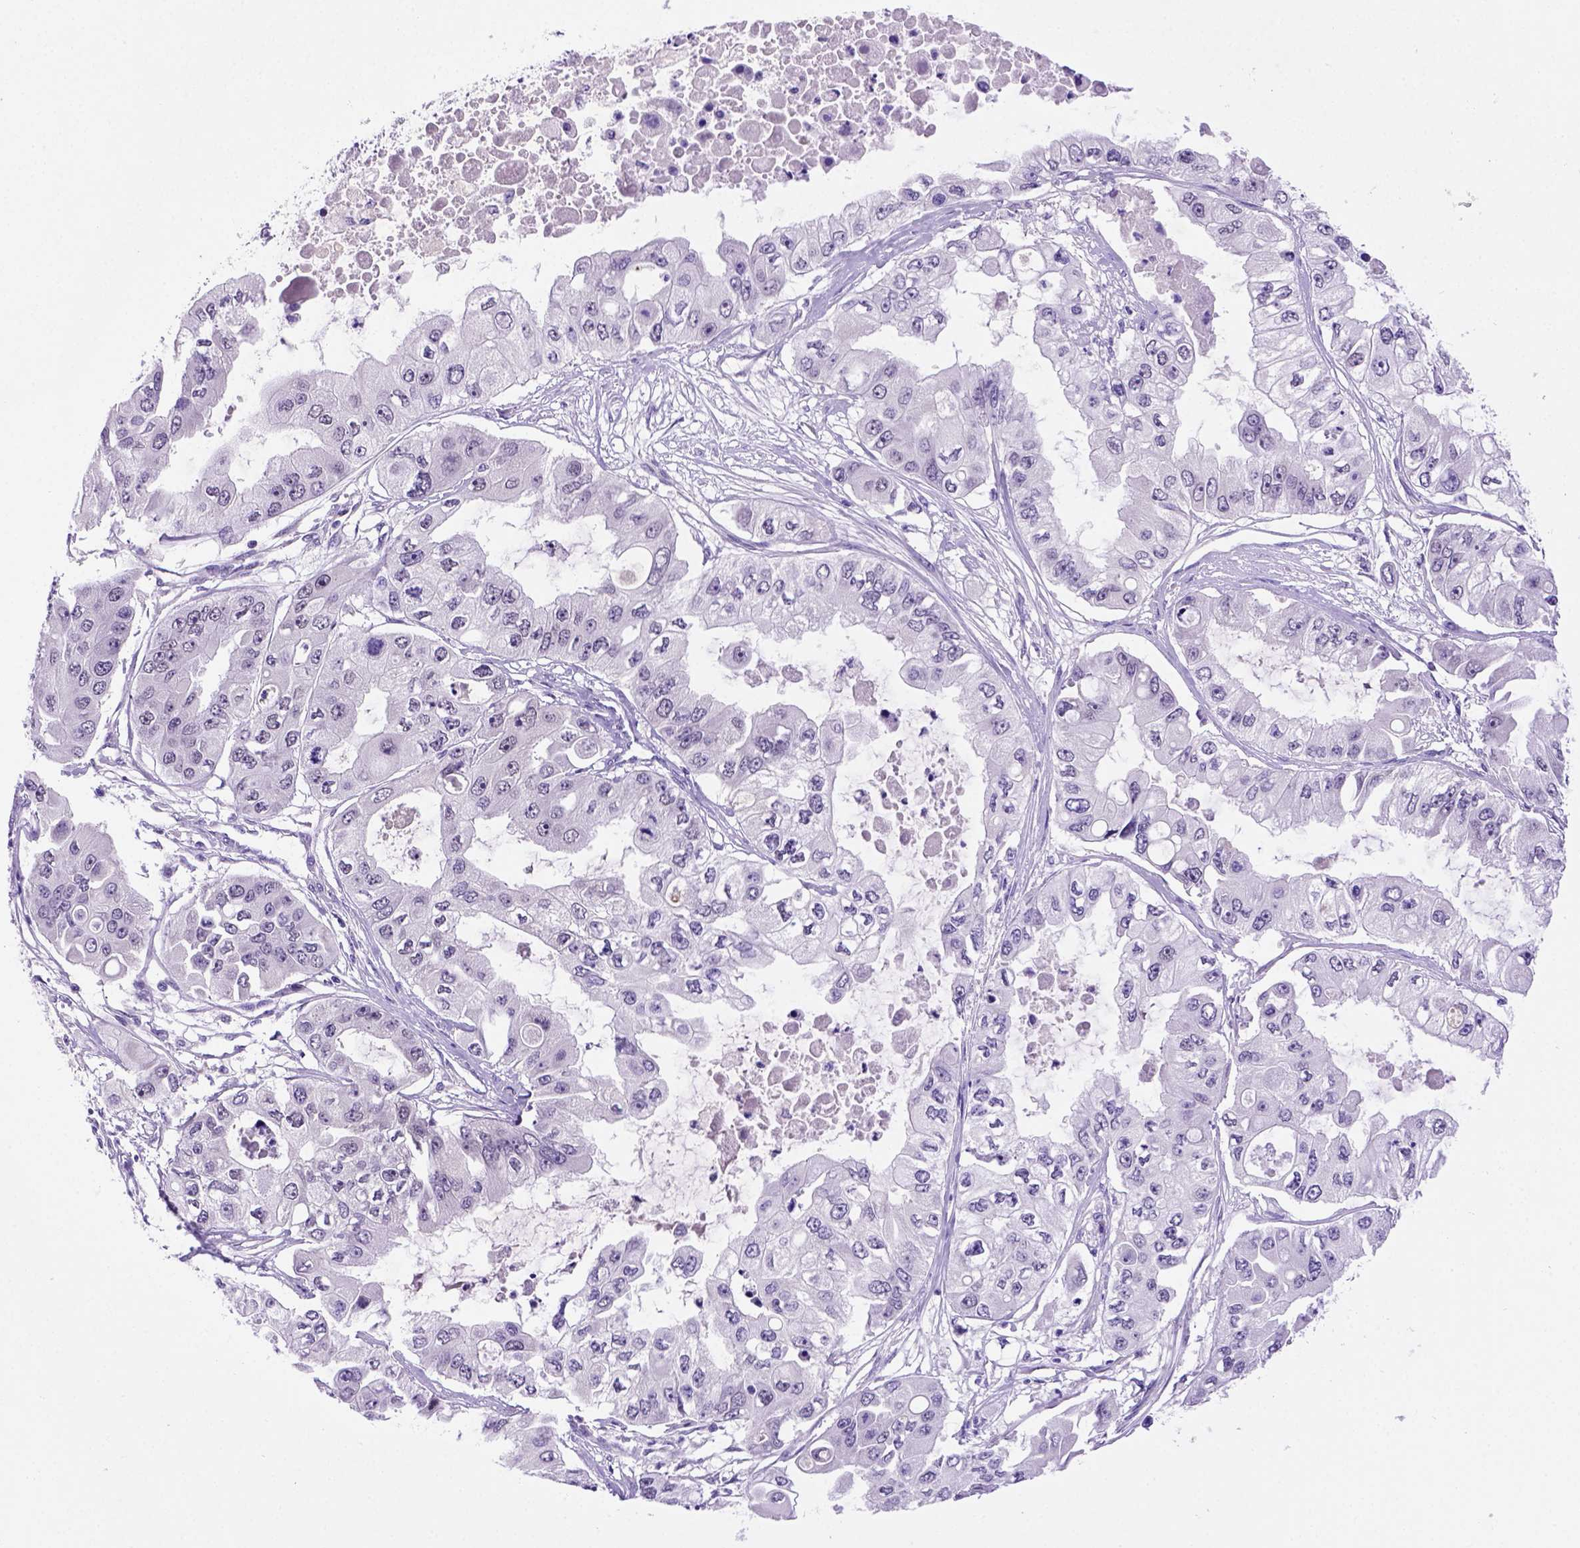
{"staining": {"intensity": "negative", "quantity": "none", "location": "none"}, "tissue": "ovarian cancer", "cell_type": "Tumor cells", "image_type": "cancer", "snomed": [{"axis": "morphology", "description": "Cystadenocarcinoma, serous, NOS"}, {"axis": "topography", "description": "Ovary"}], "caption": "Immunohistochemistry histopathology image of neoplastic tissue: ovarian serous cystadenocarcinoma stained with DAB exhibits no significant protein expression in tumor cells. (DAB immunohistochemistry with hematoxylin counter stain).", "gene": "FAM81B", "patient": {"sex": "female", "age": 56}}